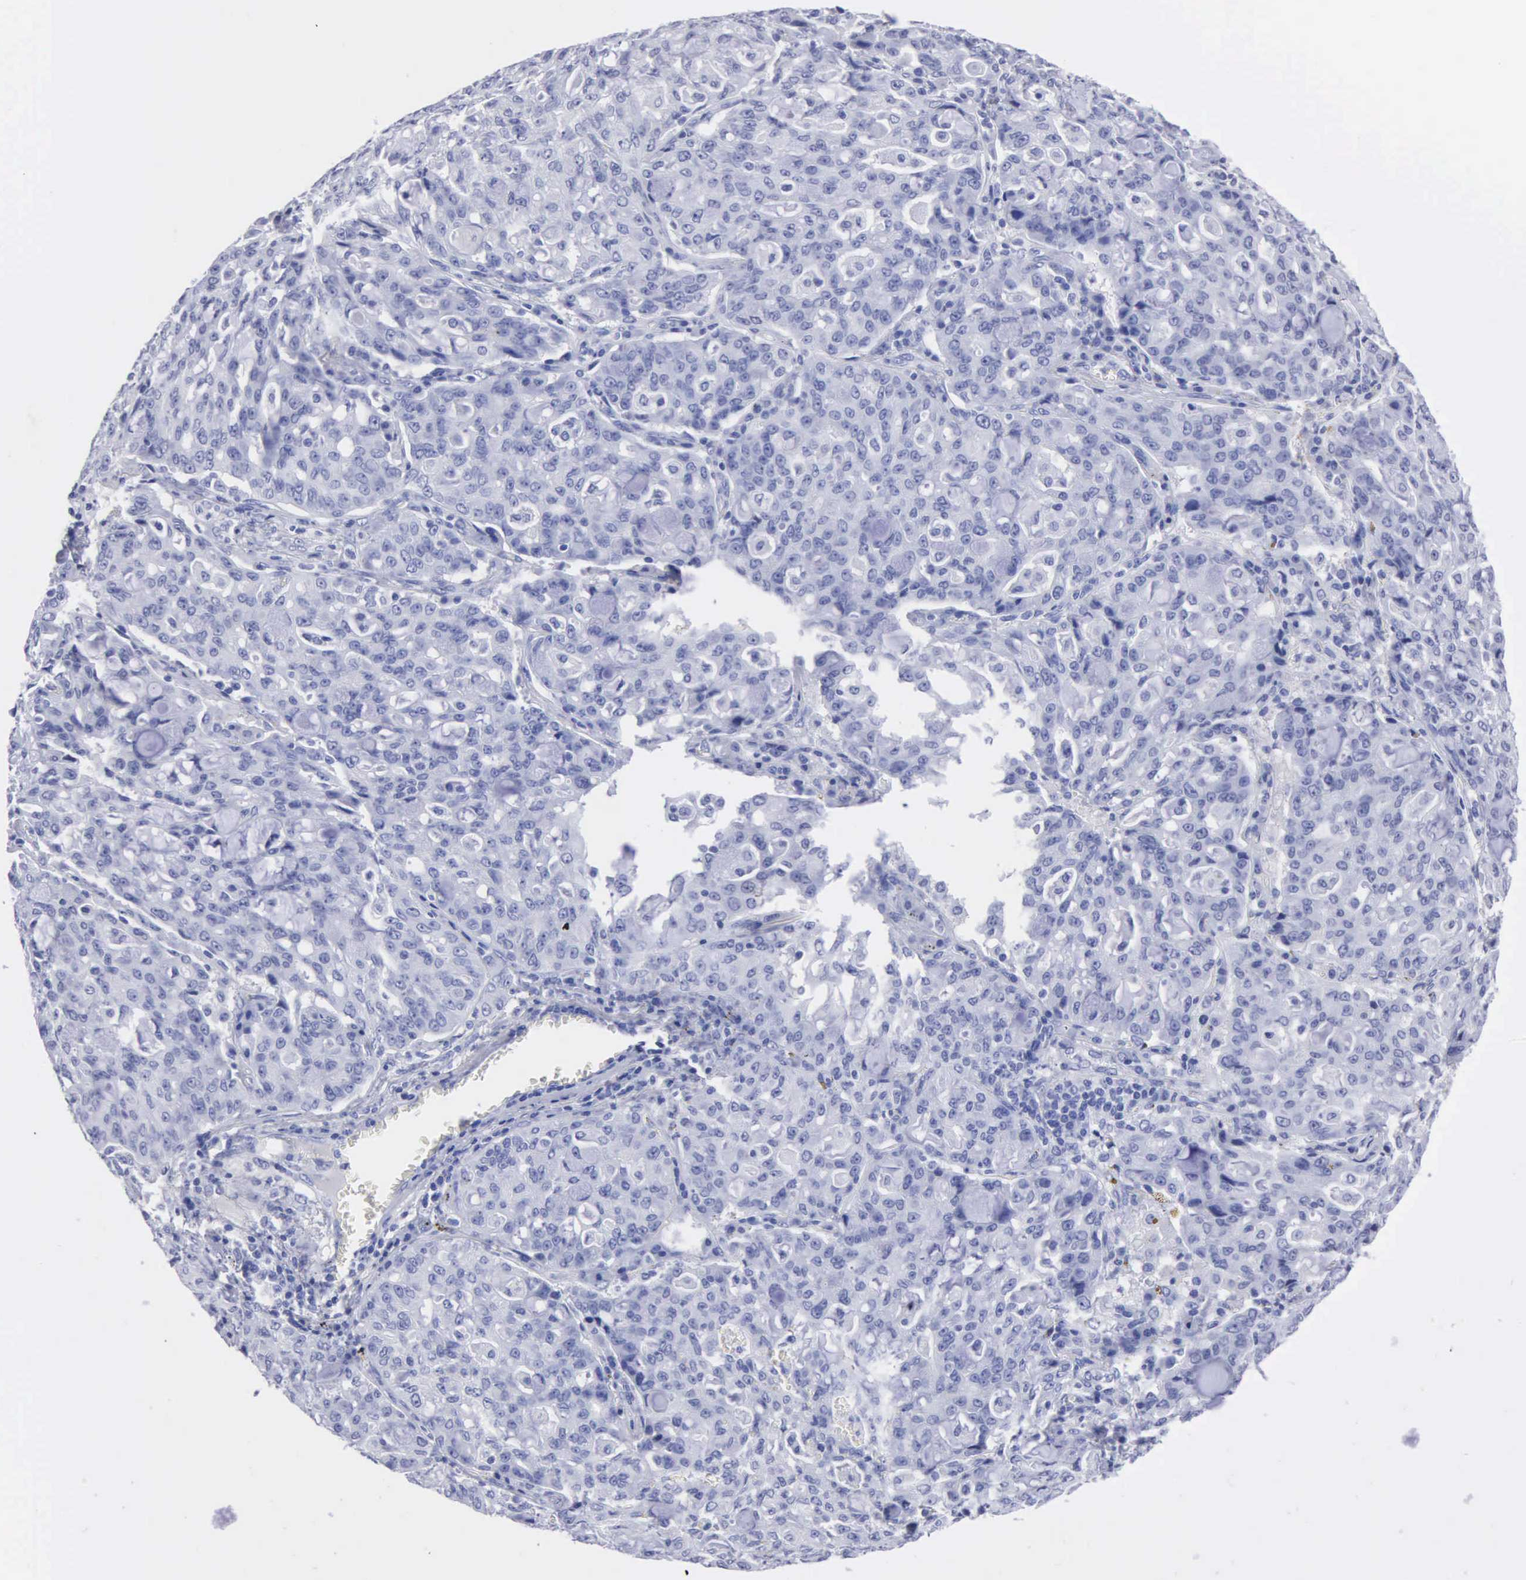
{"staining": {"intensity": "negative", "quantity": "none", "location": "none"}, "tissue": "lung cancer", "cell_type": "Tumor cells", "image_type": "cancer", "snomed": [{"axis": "morphology", "description": "Adenocarcinoma, NOS"}, {"axis": "topography", "description": "Lung"}], "caption": "Immunohistochemical staining of human lung cancer displays no significant staining in tumor cells.", "gene": "CYP19A1", "patient": {"sex": "female", "age": 44}}